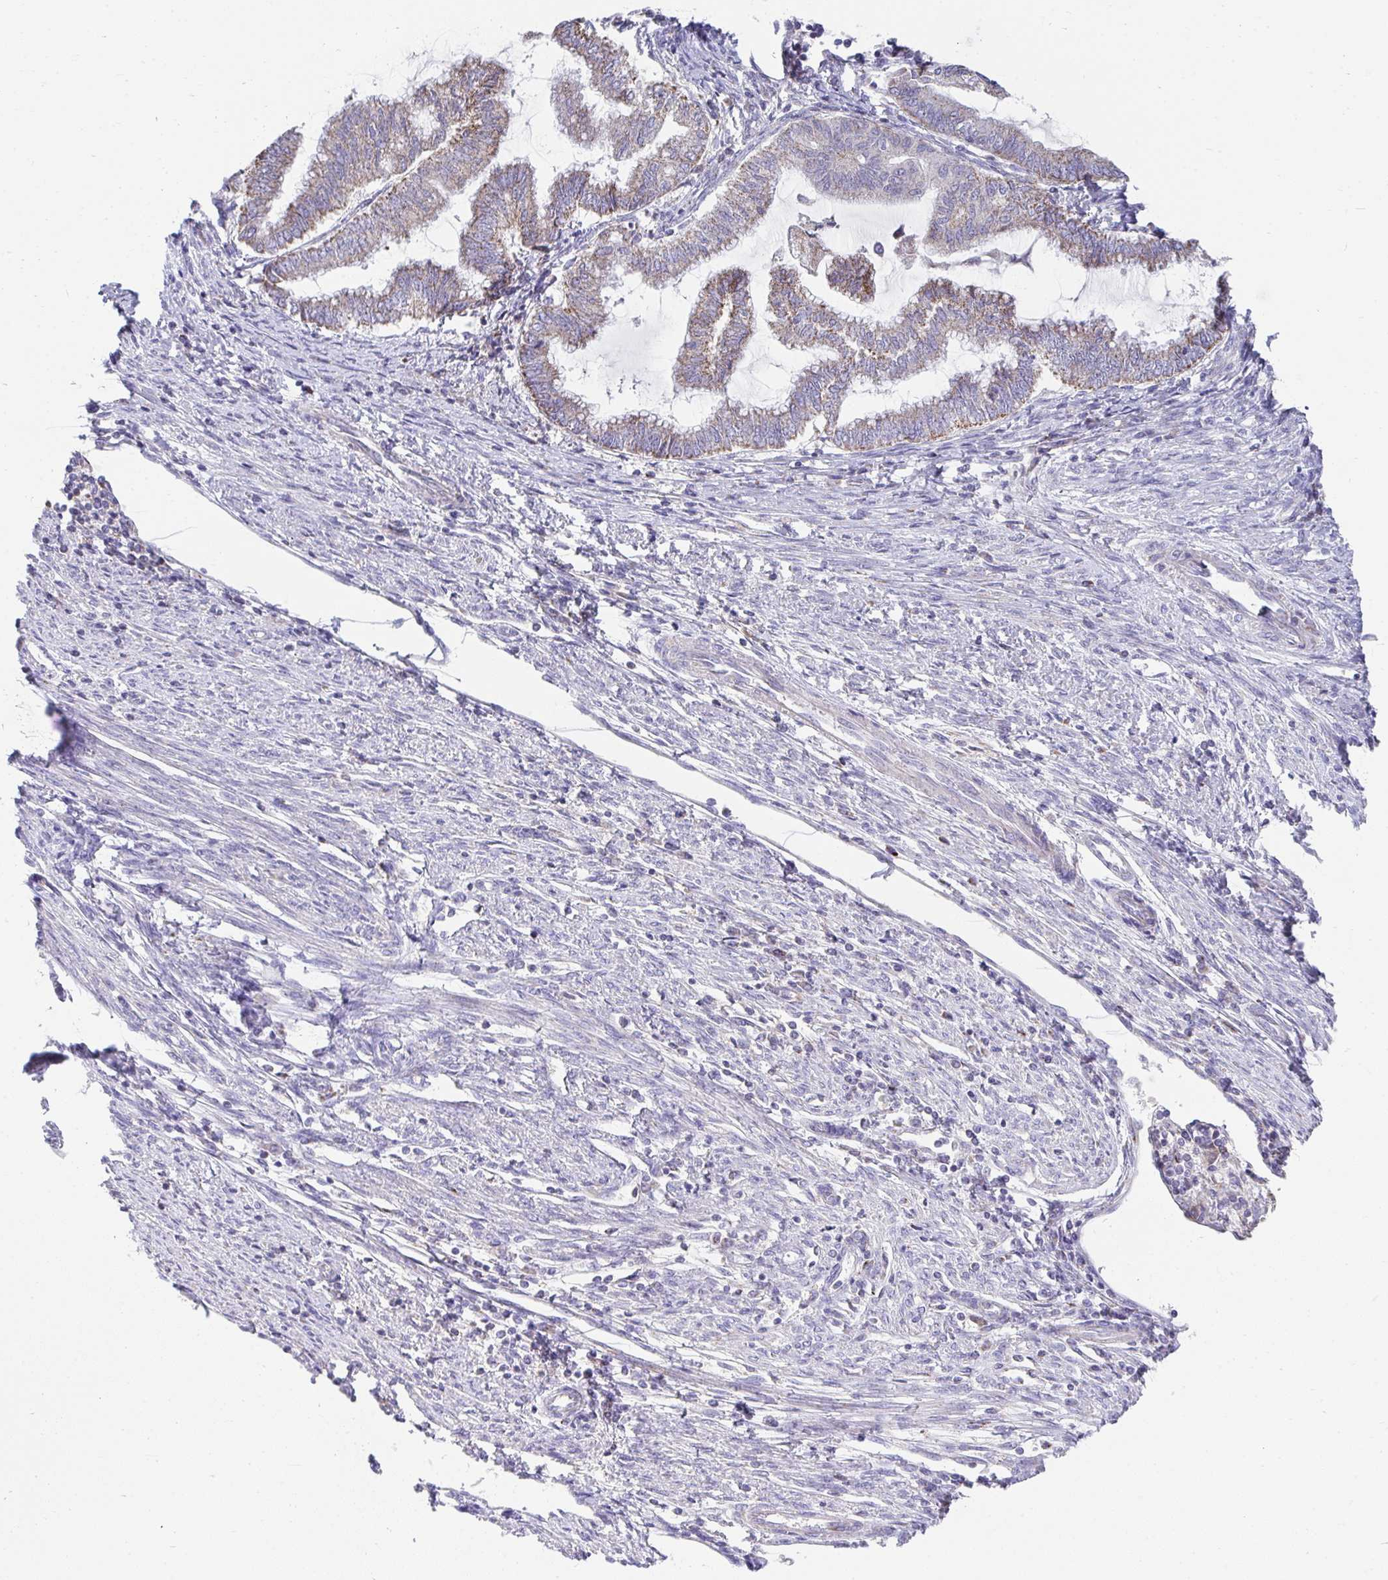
{"staining": {"intensity": "weak", "quantity": "<25%", "location": "cytoplasmic/membranous"}, "tissue": "endometrial cancer", "cell_type": "Tumor cells", "image_type": "cancer", "snomed": [{"axis": "morphology", "description": "Adenocarcinoma, NOS"}, {"axis": "topography", "description": "Endometrium"}], "caption": "This micrograph is of endometrial cancer stained with IHC to label a protein in brown with the nuclei are counter-stained blue. There is no expression in tumor cells.", "gene": "PRRG3", "patient": {"sex": "female", "age": 79}}